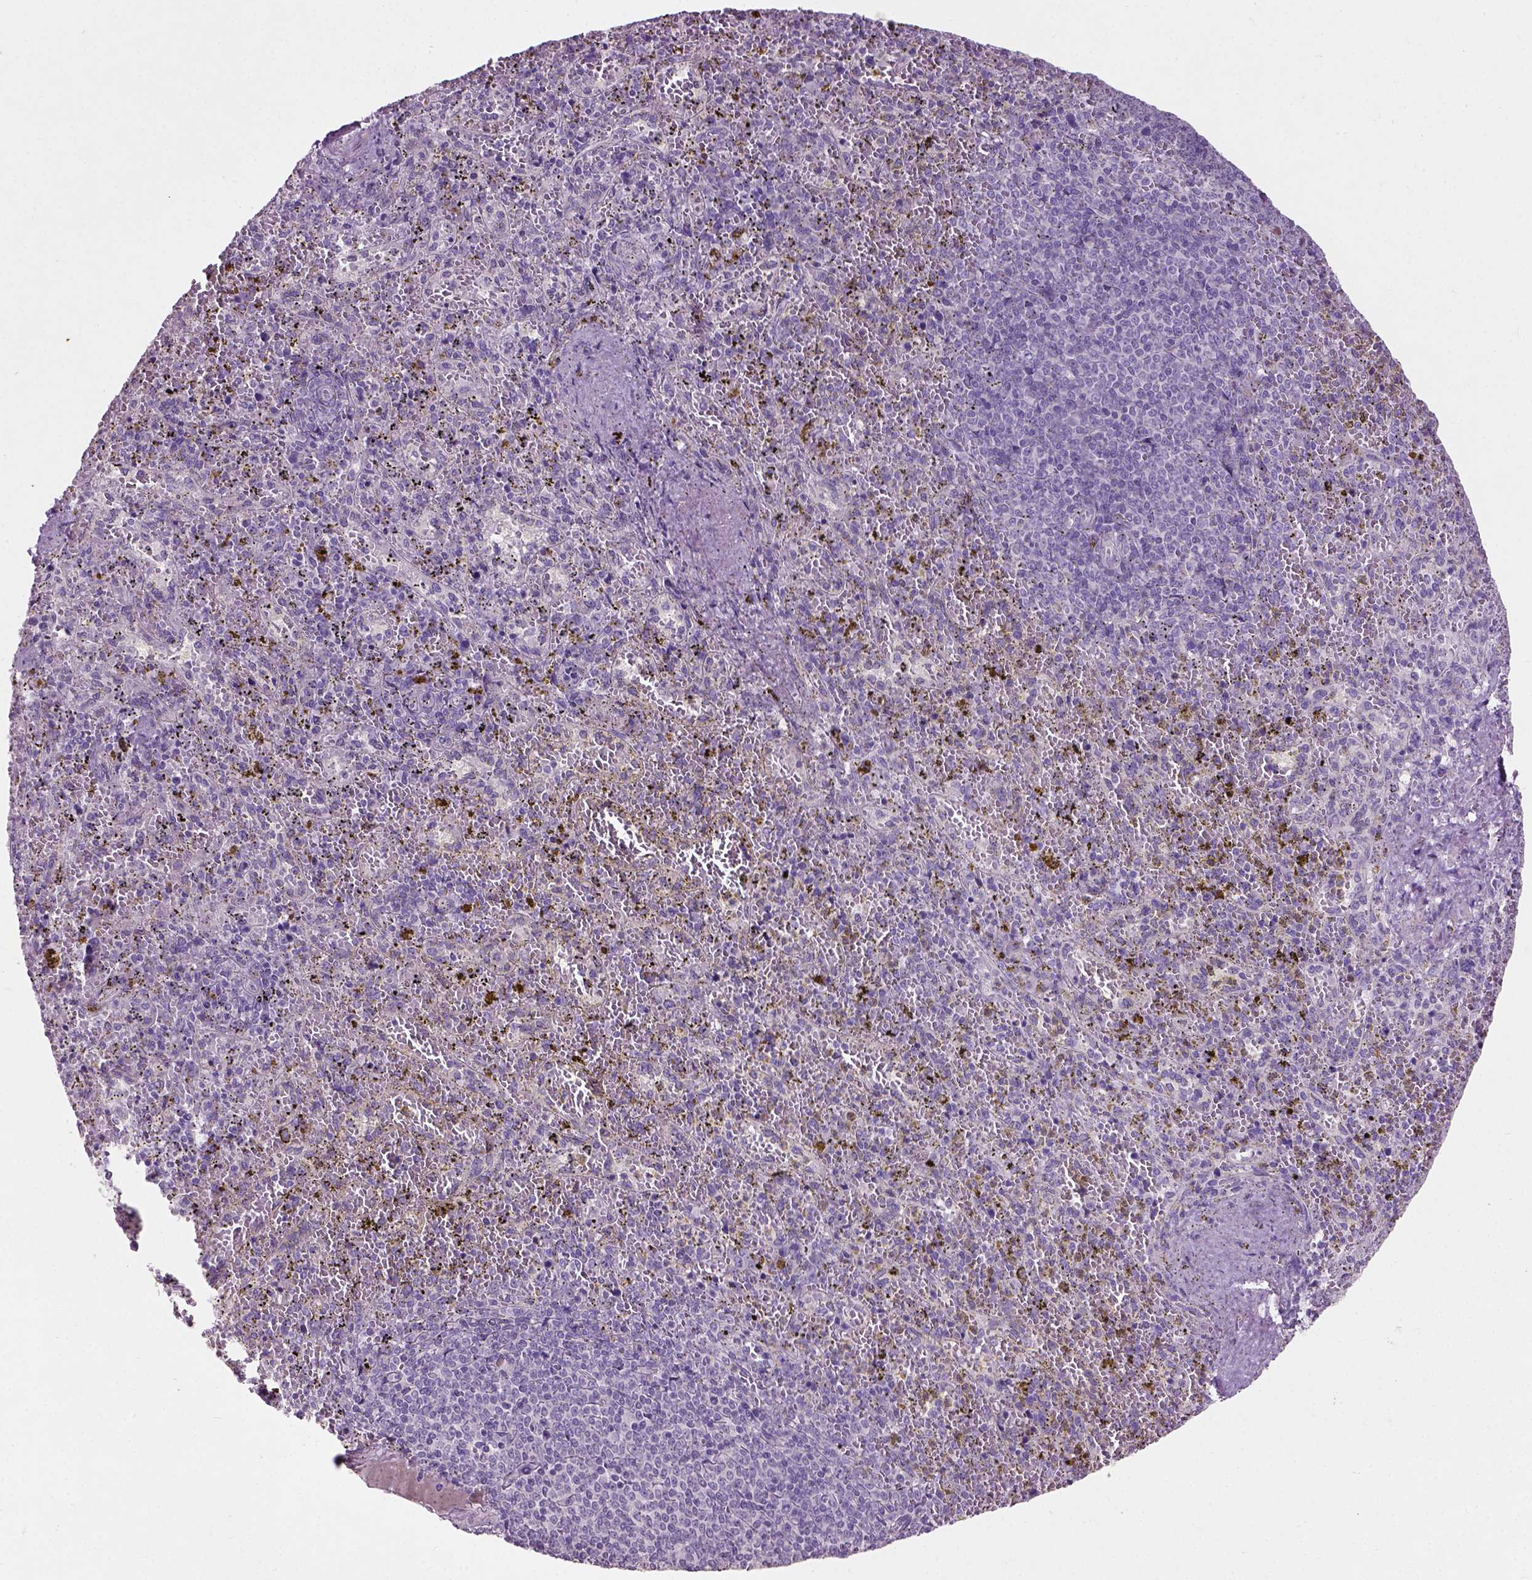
{"staining": {"intensity": "negative", "quantity": "none", "location": "none"}, "tissue": "spleen", "cell_type": "Cells in red pulp", "image_type": "normal", "snomed": [{"axis": "morphology", "description": "Normal tissue, NOS"}, {"axis": "topography", "description": "Spleen"}], "caption": "The image demonstrates no significant expression in cells in red pulp of spleen.", "gene": "PKP3", "patient": {"sex": "female", "age": 50}}